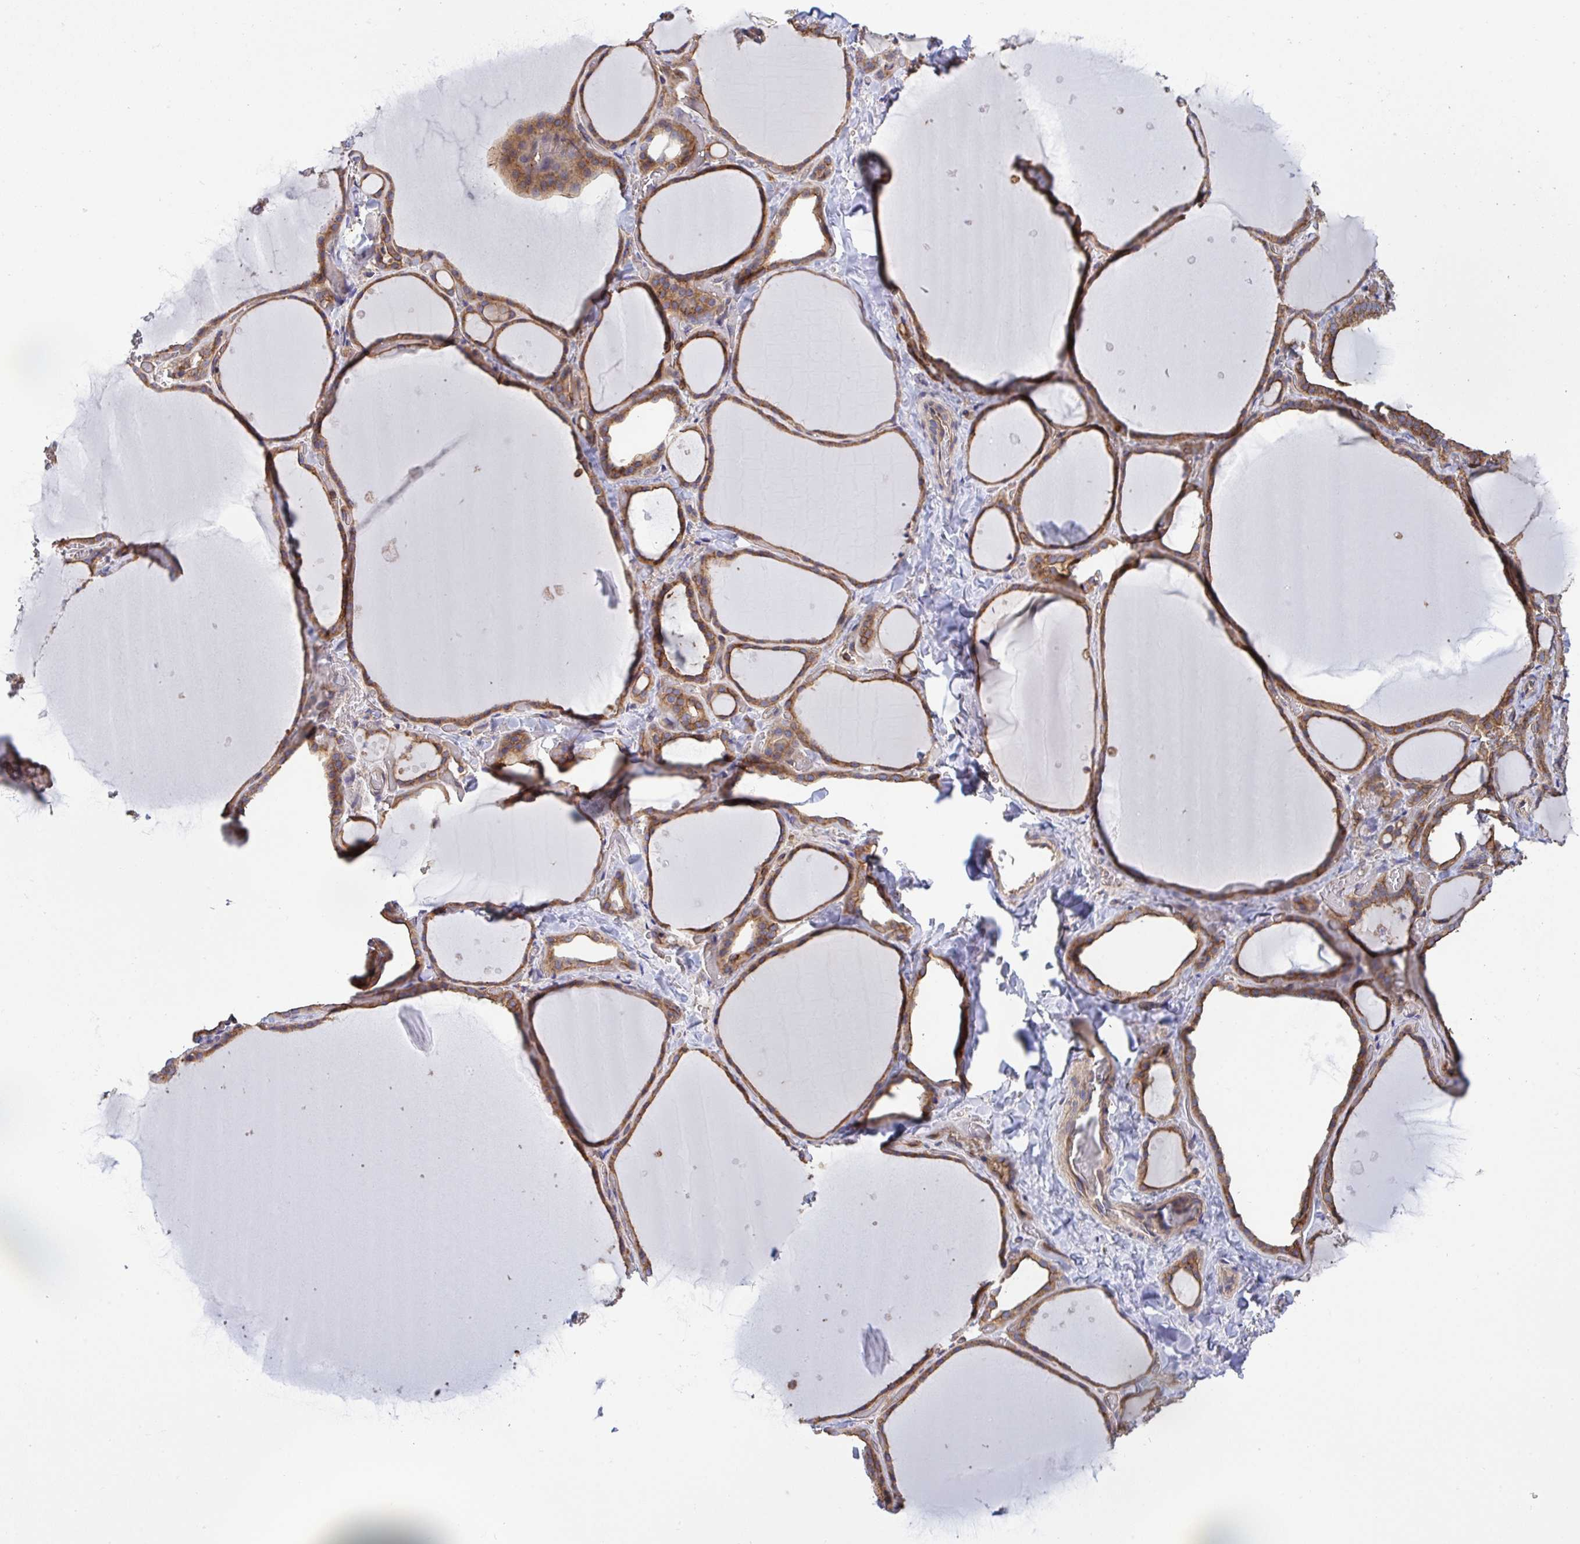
{"staining": {"intensity": "moderate", "quantity": ">75%", "location": "cytoplasmic/membranous"}, "tissue": "thyroid gland", "cell_type": "Glandular cells", "image_type": "normal", "snomed": [{"axis": "morphology", "description": "Normal tissue, NOS"}, {"axis": "topography", "description": "Thyroid gland"}], "caption": "The image reveals immunohistochemical staining of normal thyroid gland. There is moderate cytoplasmic/membranous expression is seen in about >75% of glandular cells.", "gene": "C4orf36", "patient": {"sex": "female", "age": 36}}